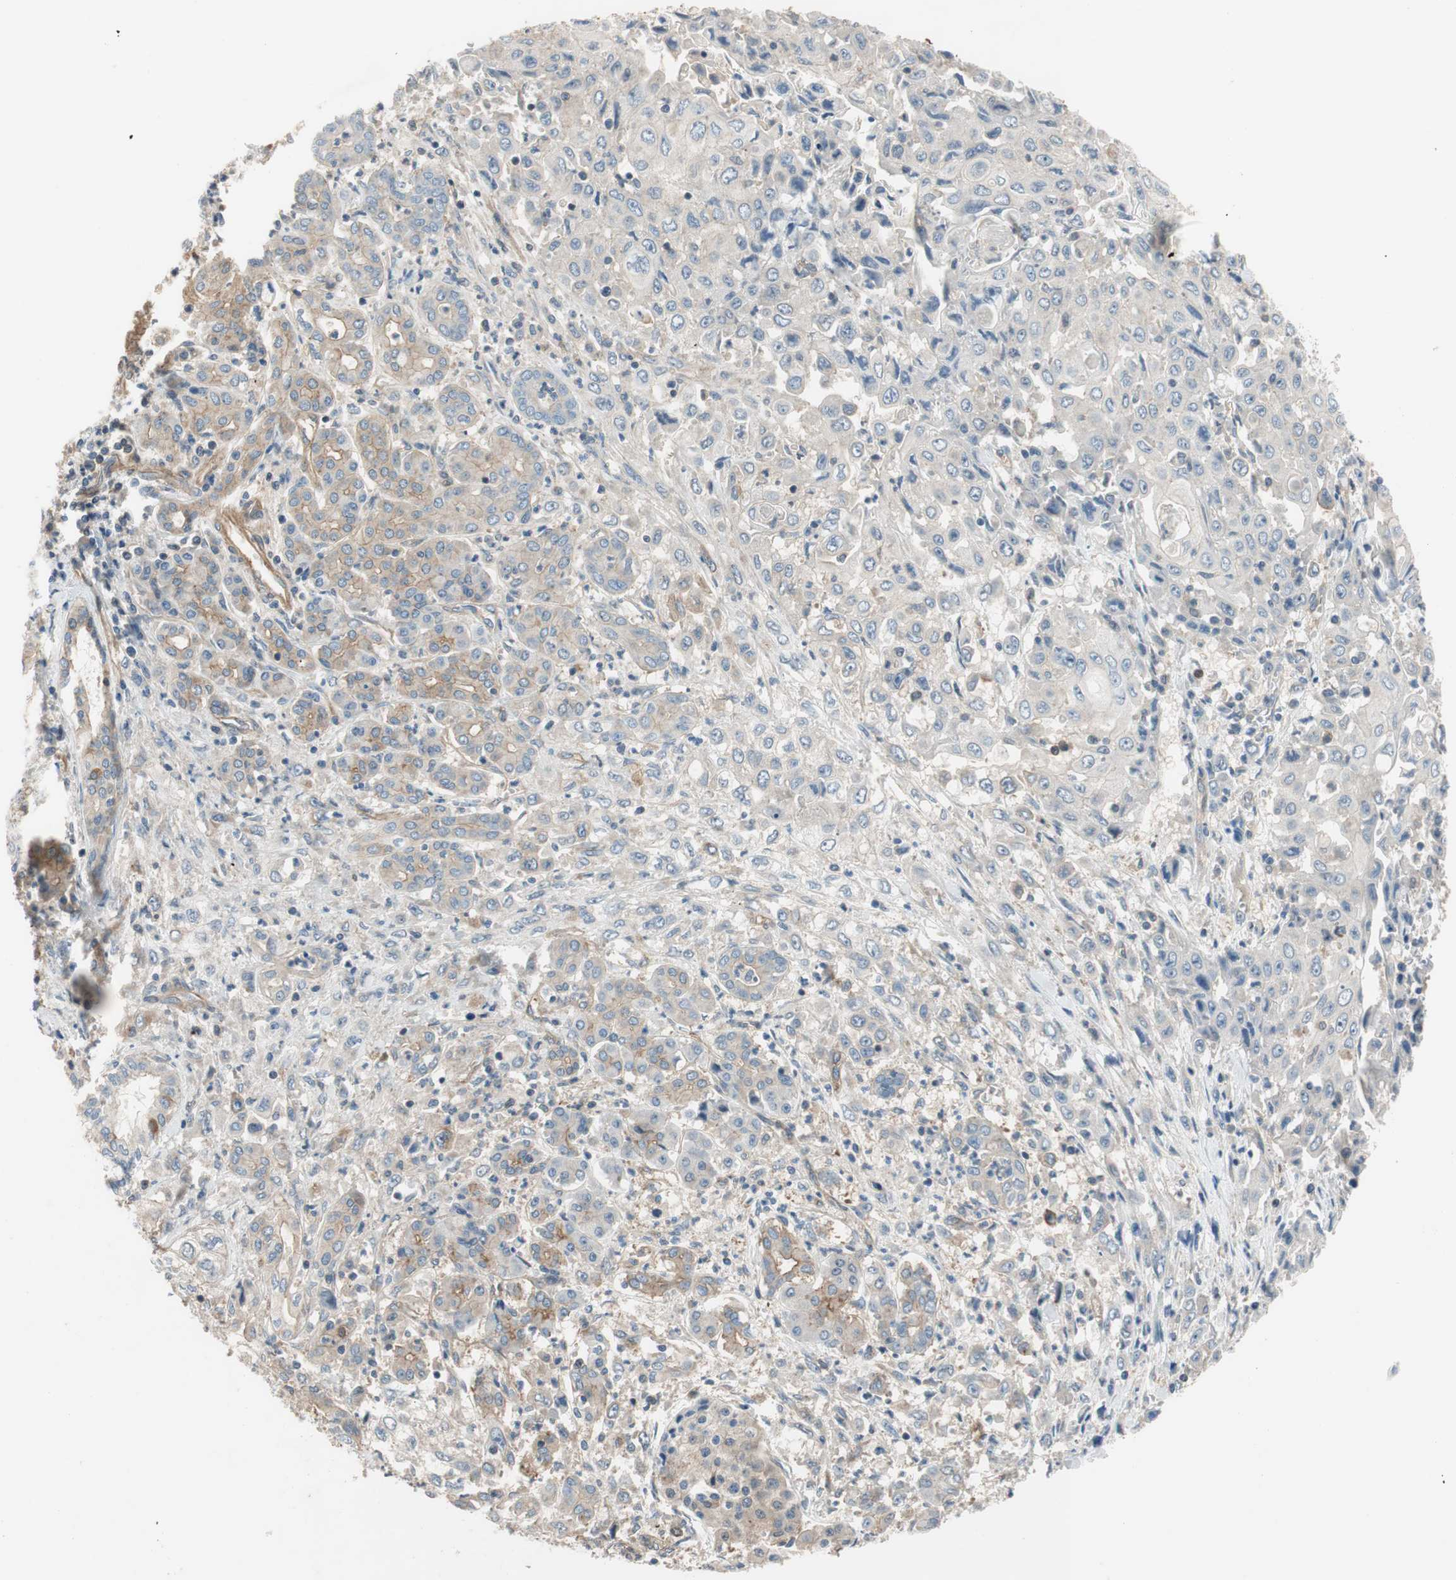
{"staining": {"intensity": "weak", "quantity": "25%-75%", "location": "cytoplasmic/membranous"}, "tissue": "pancreatic cancer", "cell_type": "Tumor cells", "image_type": "cancer", "snomed": [{"axis": "morphology", "description": "Adenocarcinoma, NOS"}, {"axis": "topography", "description": "Pancreas"}], "caption": "Pancreatic cancer (adenocarcinoma) stained for a protein (brown) demonstrates weak cytoplasmic/membranous positive positivity in approximately 25%-75% of tumor cells.", "gene": "CALML3", "patient": {"sex": "male", "age": 70}}